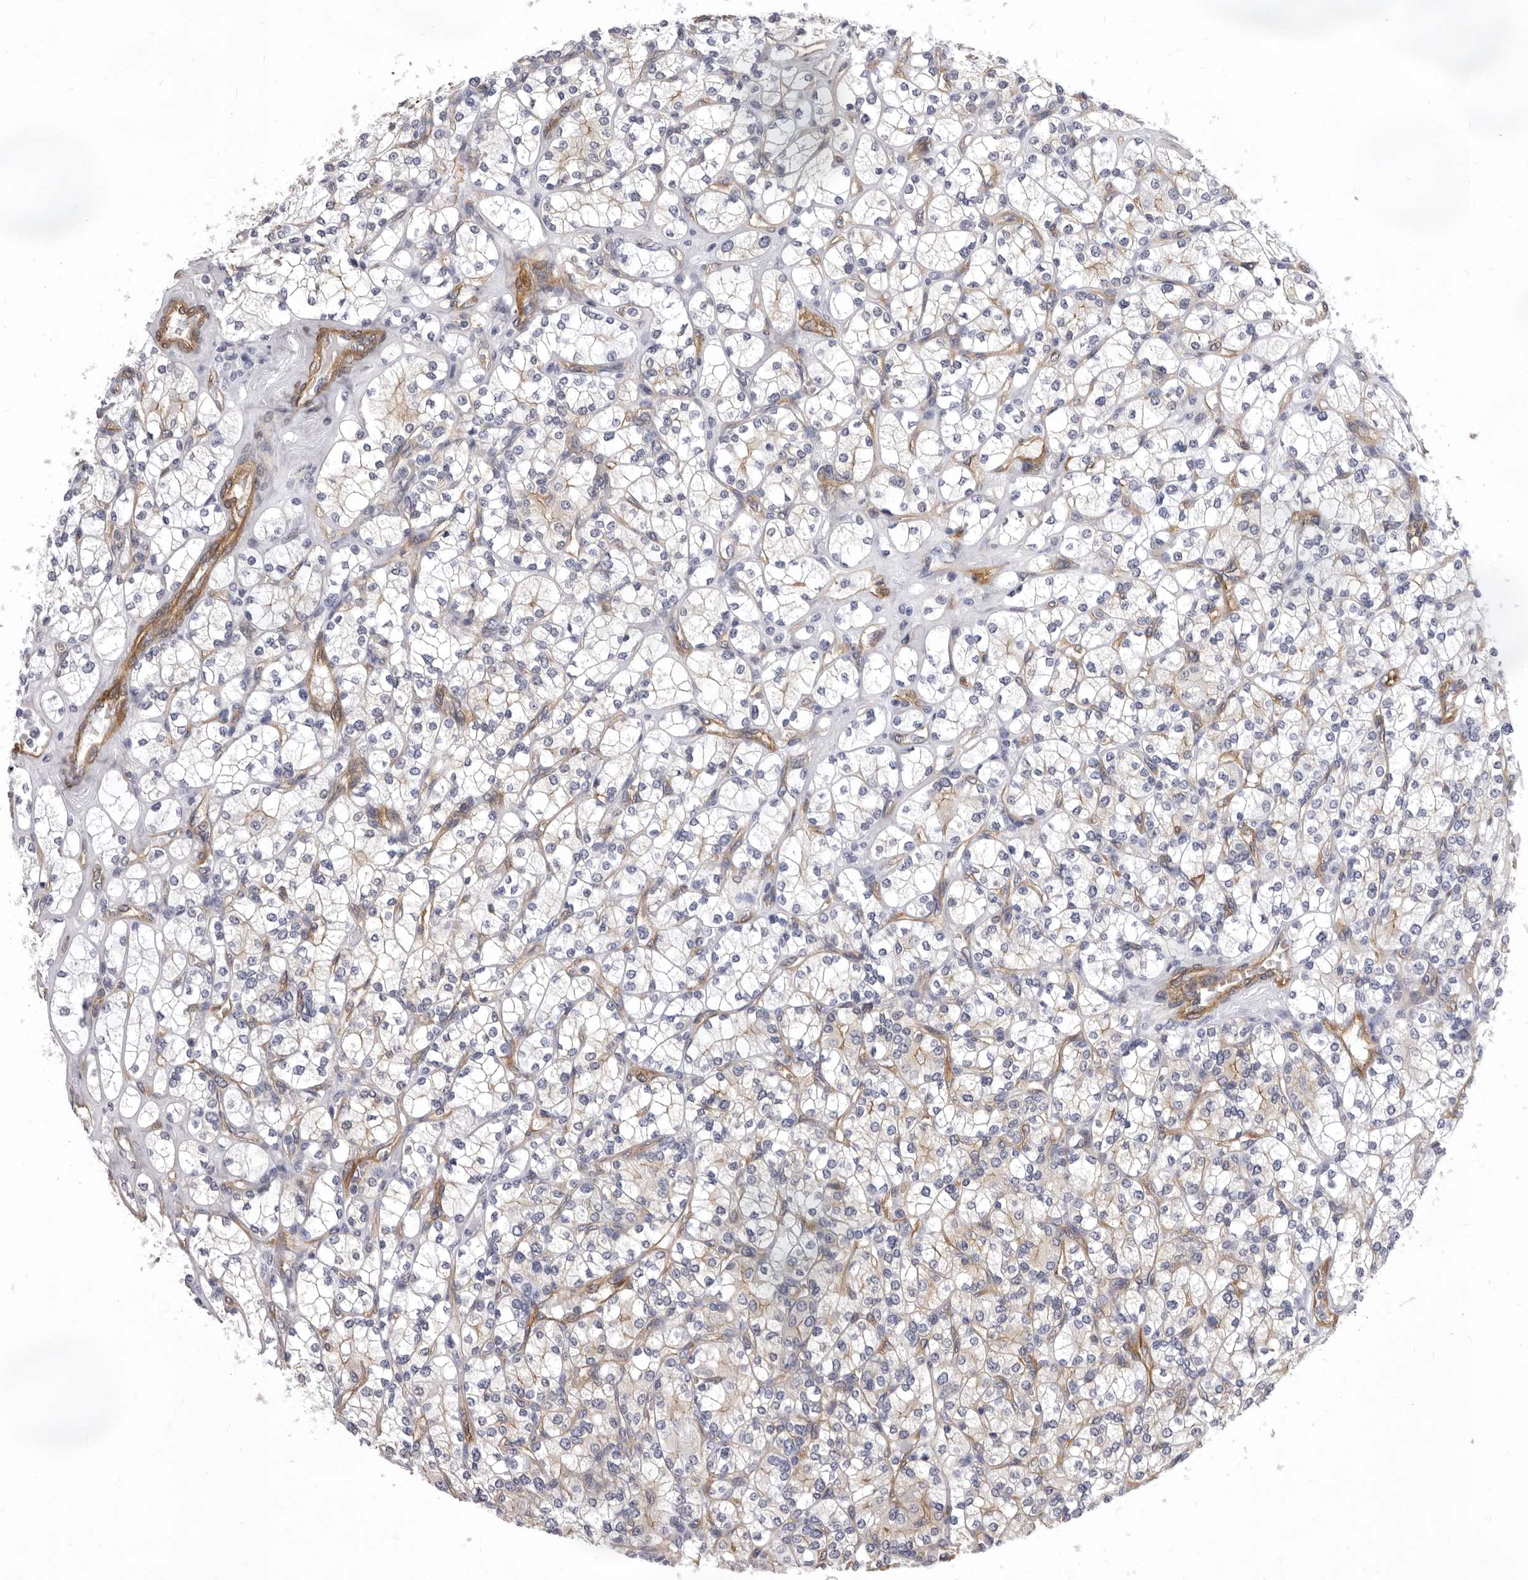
{"staining": {"intensity": "negative", "quantity": "none", "location": "none"}, "tissue": "renal cancer", "cell_type": "Tumor cells", "image_type": "cancer", "snomed": [{"axis": "morphology", "description": "Adenocarcinoma, NOS"}, {"axis": "topography", "description": "Kidney"}], "caption": "A histopathology image of renal cancer (adenocarcinoma) stained for a protein demonstrates no brown staining in tumor cells.", "gene": "ENAH", "patient": {"sex": "male", "age": 77}}